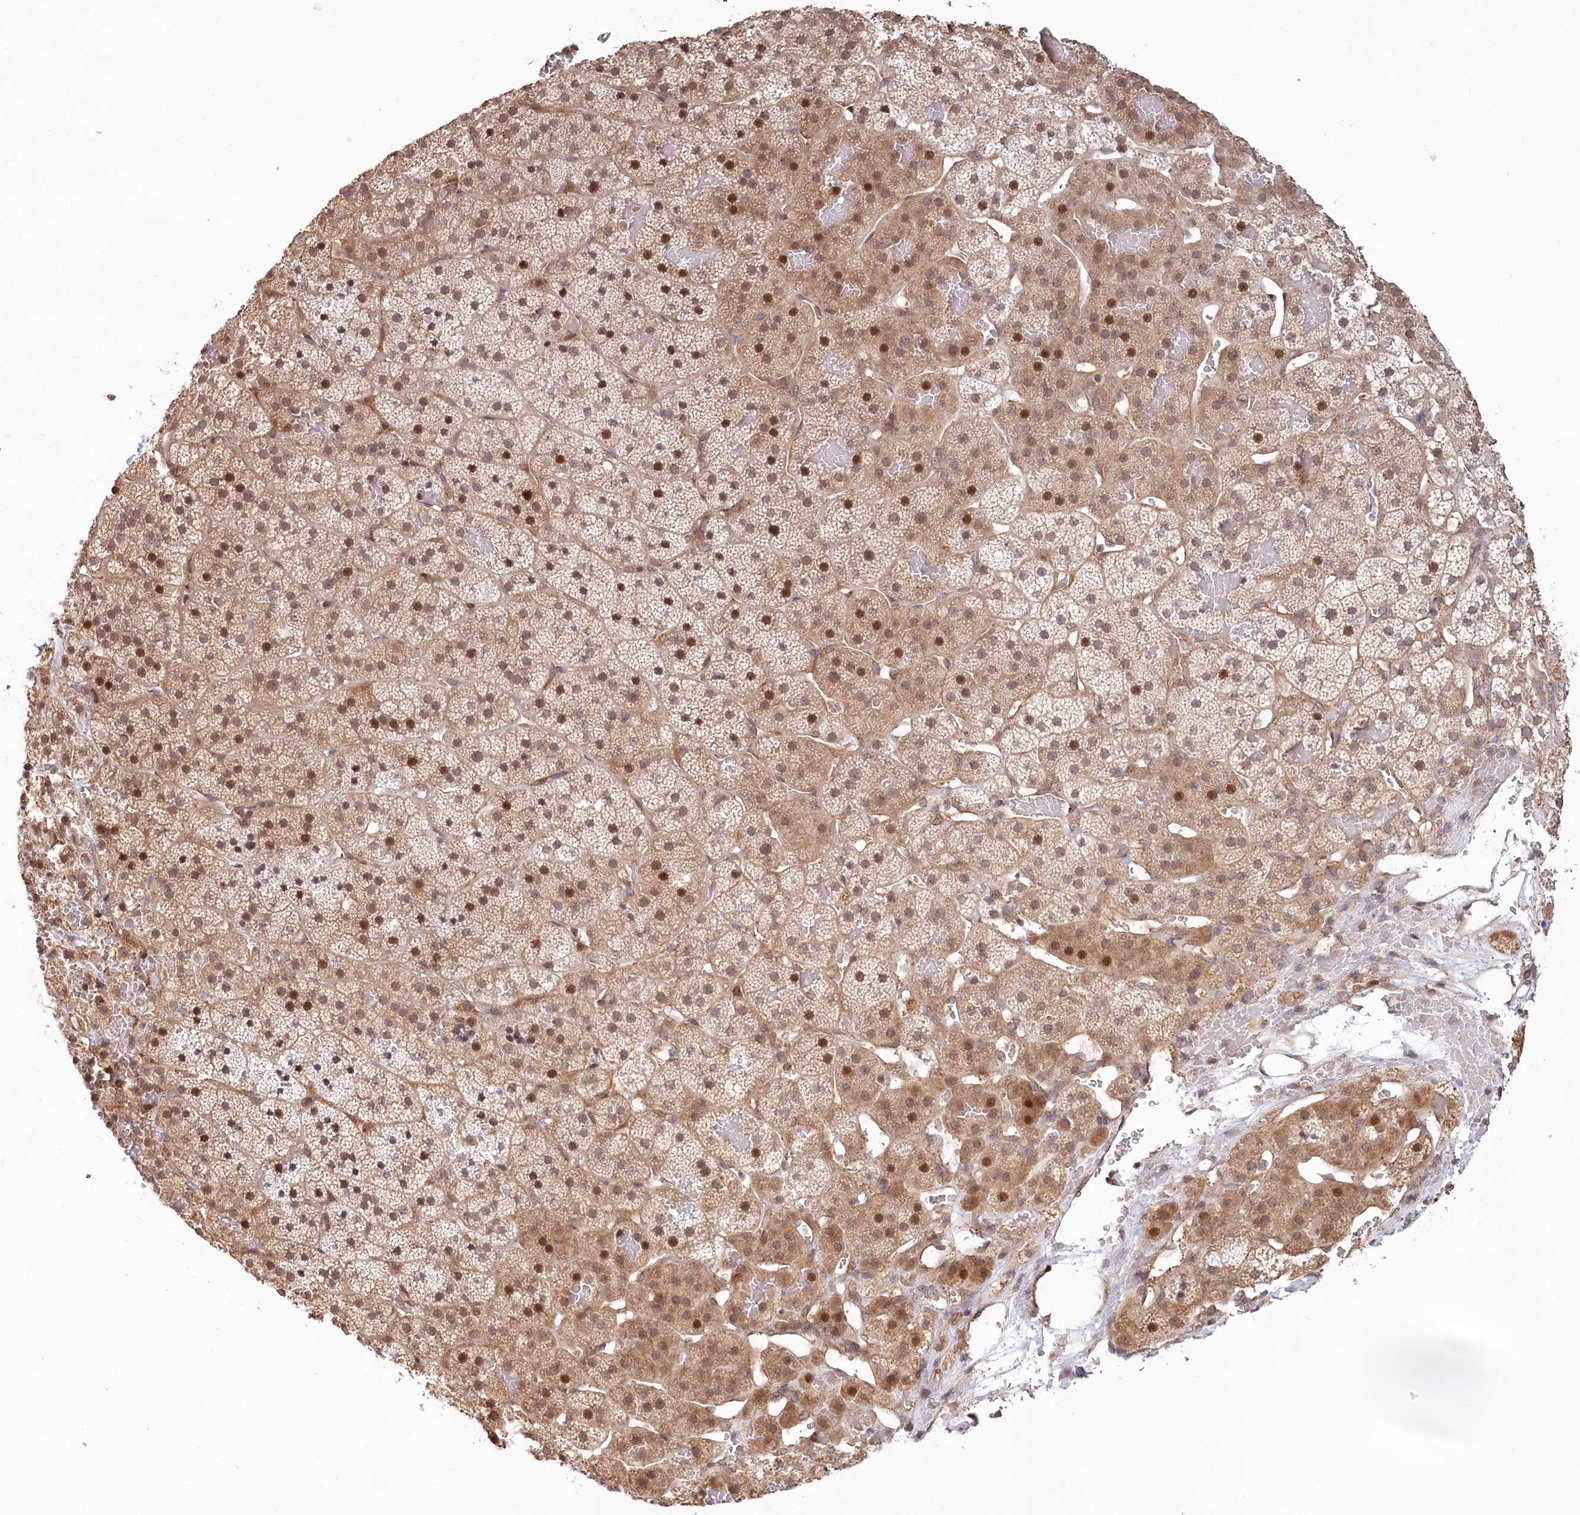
{"staining": {"intensity": "moderate", "quantity": "25%-75%", "location": "cytoplasmic/membranous,nuclear"}, "tissue": "adrenal gland", "cell_type": "Glandular cells", "image_type": "normal", "snomed": [{"axis": "morphology", "description": "Normal tissue, NOS"}, {"axis": "topography", "description": "Adrenal gland"}], "caption": "Immunohistochemical staining of normal human adrenal gland shows moderate cytoplasmic/membranous,nuclear protein positivity in approximately 25%-75% of glandular cells.", "gene": "CEP70", "patient": {"sex": "female", "age": 44}}